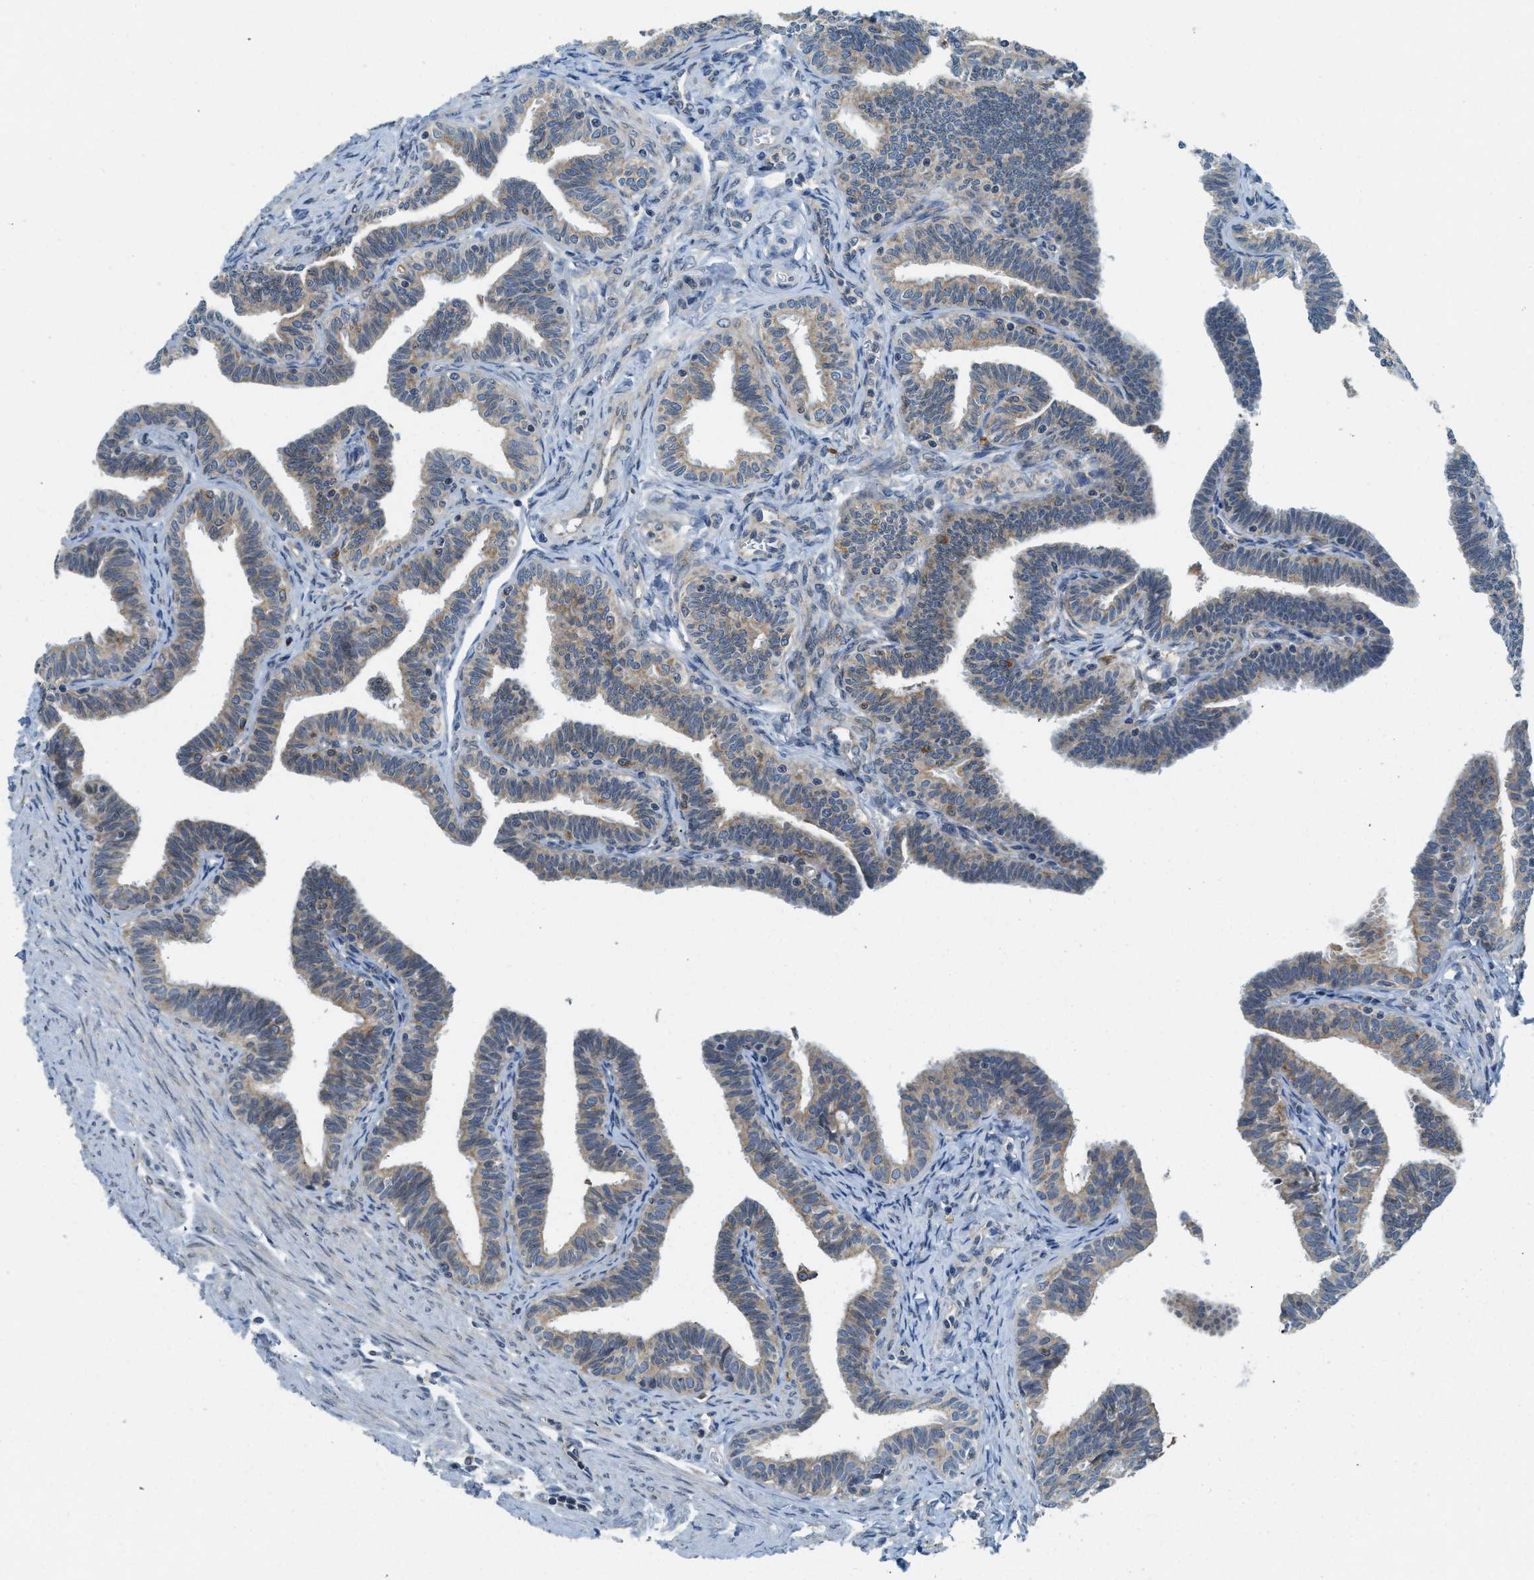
{"staining": {"intensity": "weak", "quantity": "25%-75%", "location": "cytoplasmic/membranous"}, "tissue": "fallopian tube", "cell_type": "Glandular cells", "image_type": "normal", "snomed": [{"axis": "morphology", "description": "Normal tissue, NOS"}, {"axis": "topography", "description": "Fallopian tube"}, {"axis": "topography", "description": "Ovary"}], "caption": "The micrograph shows immunohistochemical staining of normal fallopian tube. There is weak cytoplasmic/membranous positivity is appreciated in about 25%-75% of glandular cells. (DAB IHC with brightfield microscopy, high magnification).", "gene": "BCAP31", "patient": {"sex": "female", "age": 23}}